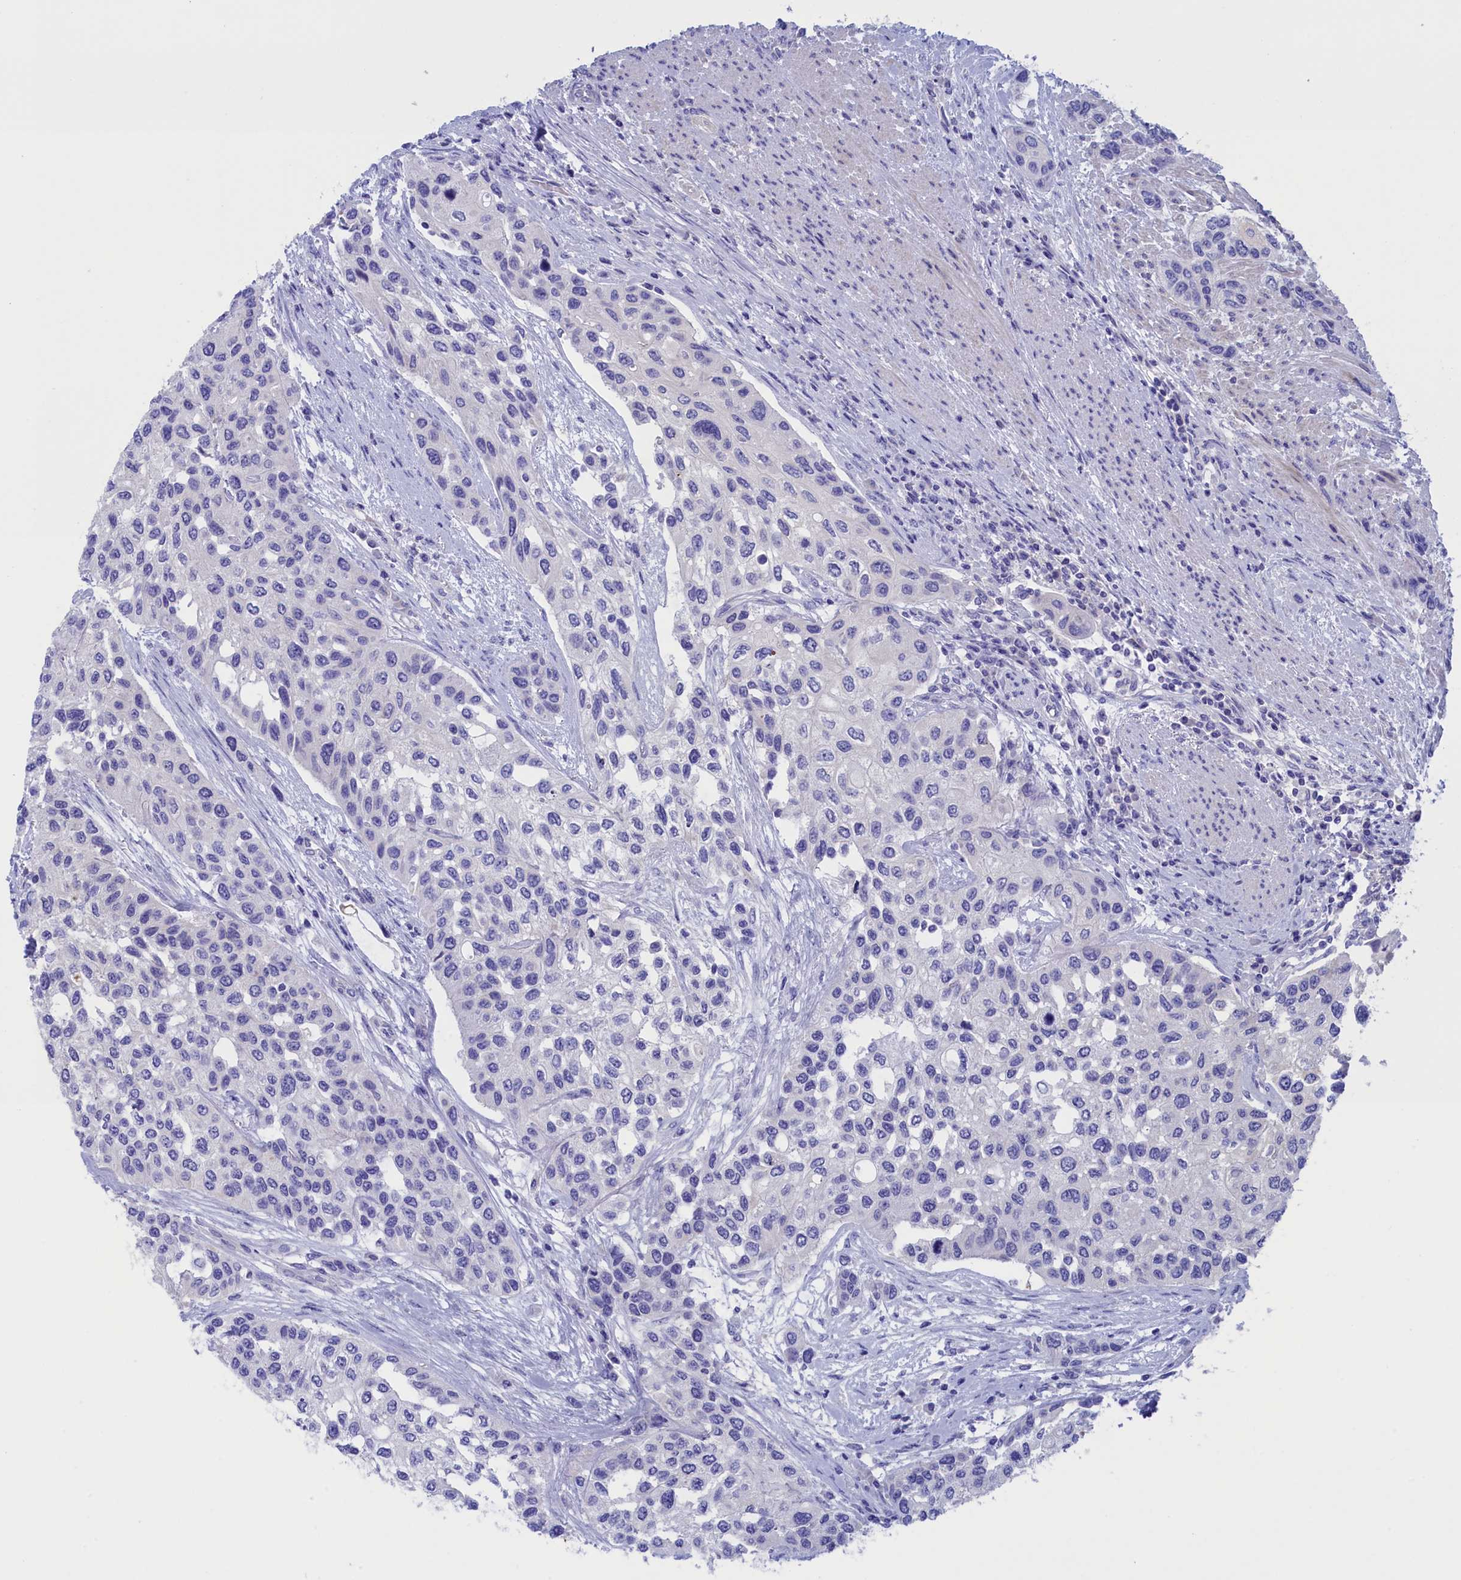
{"staining": {"intensity": "negative", "quantity": "none", "location": "none"}, "tissue": "urothelial cancer", "cell_type": "Tumor cells", "image_type": "cancer", "snomed": [{"axis": "morphology", "description": "Normal tissue, NOS"}, {"axis": "morphology", "description": "Urothelial carcinoma, High grade"}, {"axis": "topography", "description": "Vascular tissue"}, {"axis": "topography", "description": "Urinary bladder"}], "caption": "The immunohistochemistry image has no significant staining in tumor cells of urothelial cancer tissue.", "gene": "VPS35L", "patient": {"sex": "female", "age": 56}}